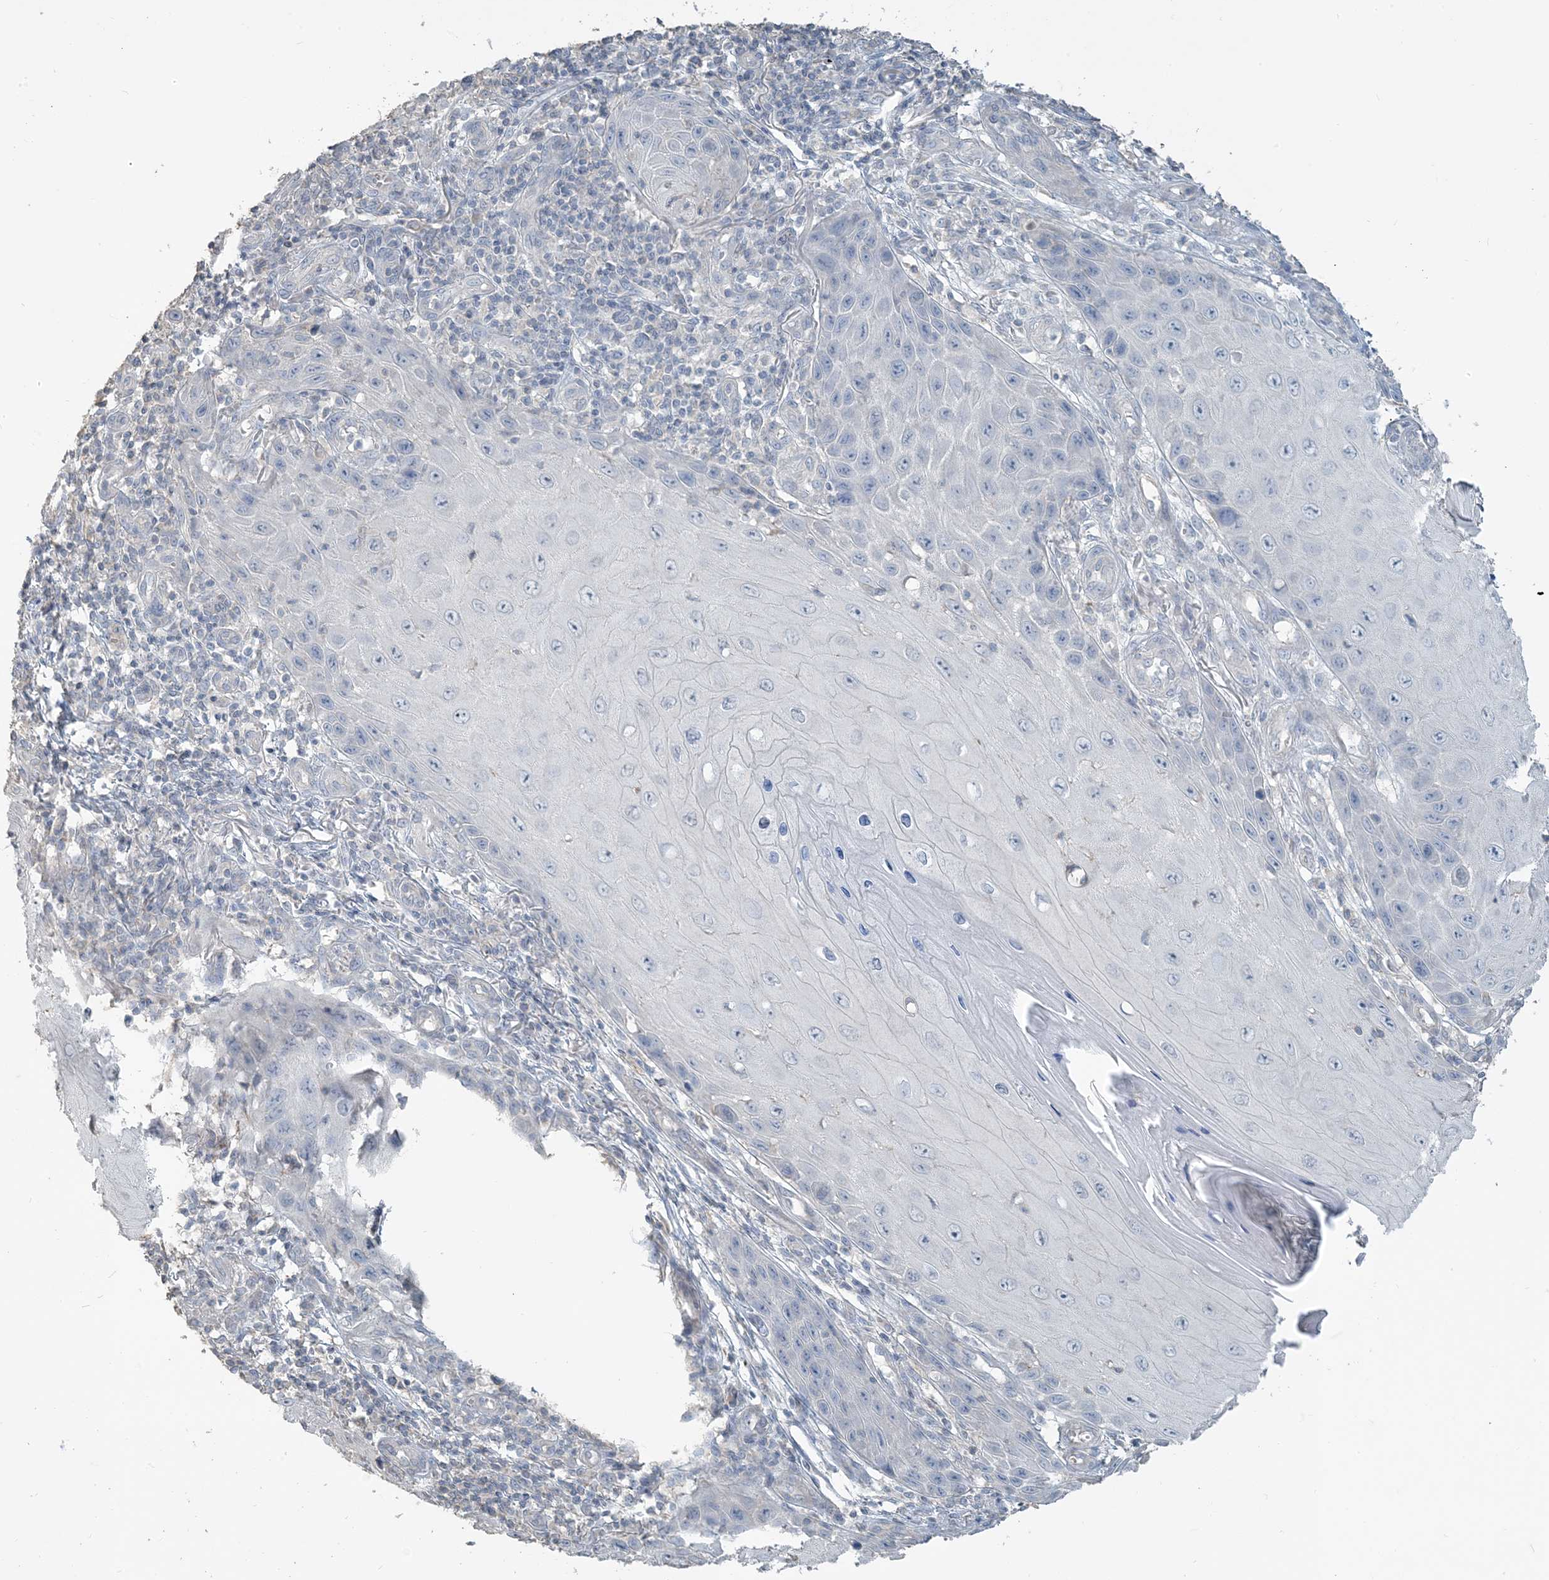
{"staining": {"intensity": "negative", "quantity": "none", "location": "none"}, "tissue": "skin cancer", "cell_type": "Tumor cells", "image_type": "cancer", "snomed": [{"axis": "morphology", "description": "Squamous cell carcinoma, NOS"}, {"axis": "topography", "description": "Skin"}], "caption": "Tumor cells are negative for brown protein staining in skin cancer (squamous cell carcinoma).", "gene": "NPHS2", "patient": {"sex": "female", "age": 73}}